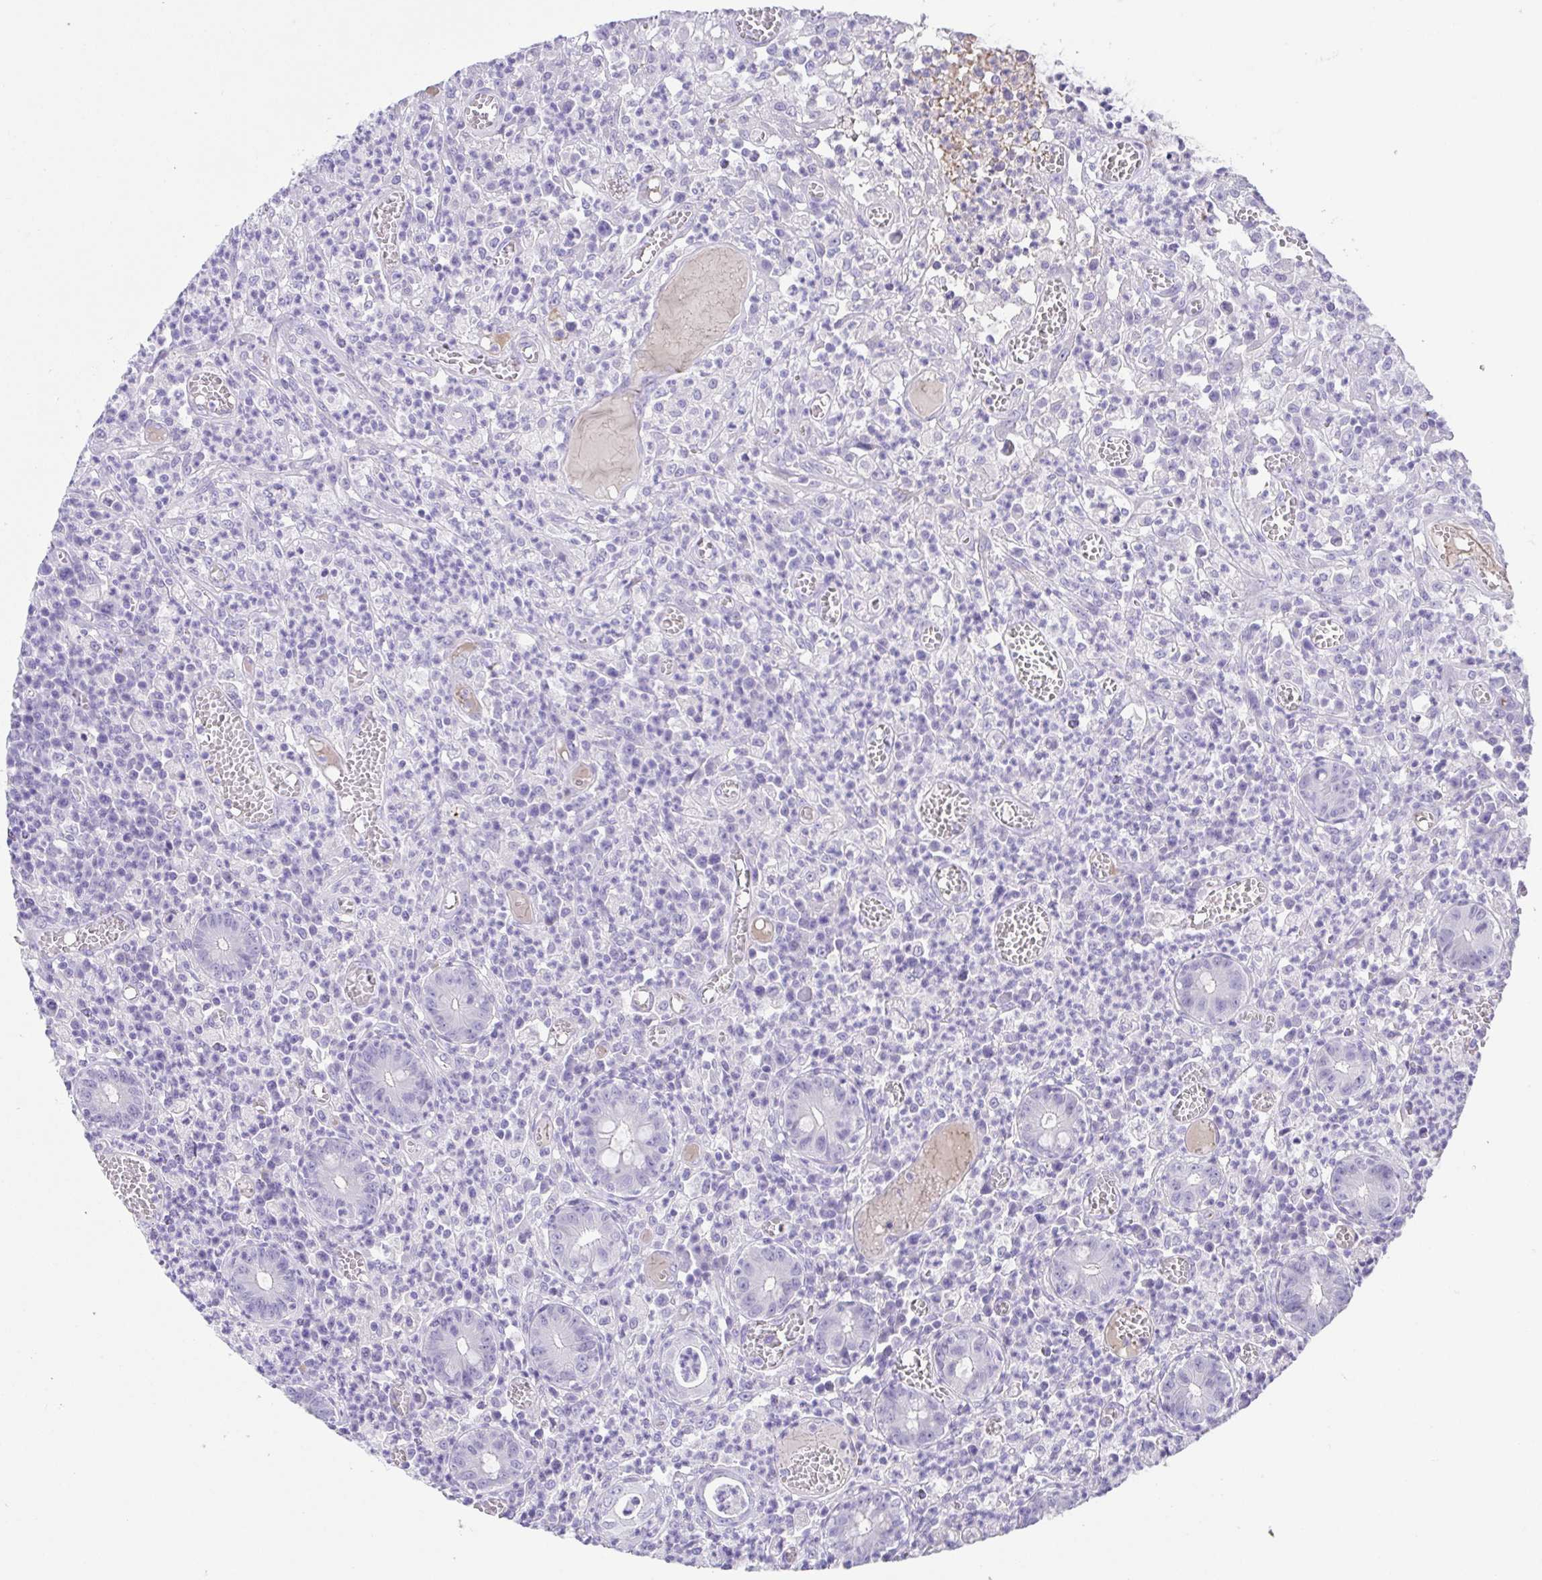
{"staining": {"intensity": "negative", "quantity": "none", "location": "none"}, "tissue": "colorectal cancer", "cell_type": "Tumor cells", "image_type": "cancer", "snomed": [{"axis": "morphology", "description": "Normal tissue, NOS"}, {"axis": "morphology", "description": "Adenocarcinoma, NOS"}, {"axis": "topography", "description": "Colon"}], "caption": "This is an immunohistochemistry (IHC) image of human colorectal cancer. There is no expression in tumor cells.", "gene": "SPATA4", "patient": {"sex": "male", "age": 65}}